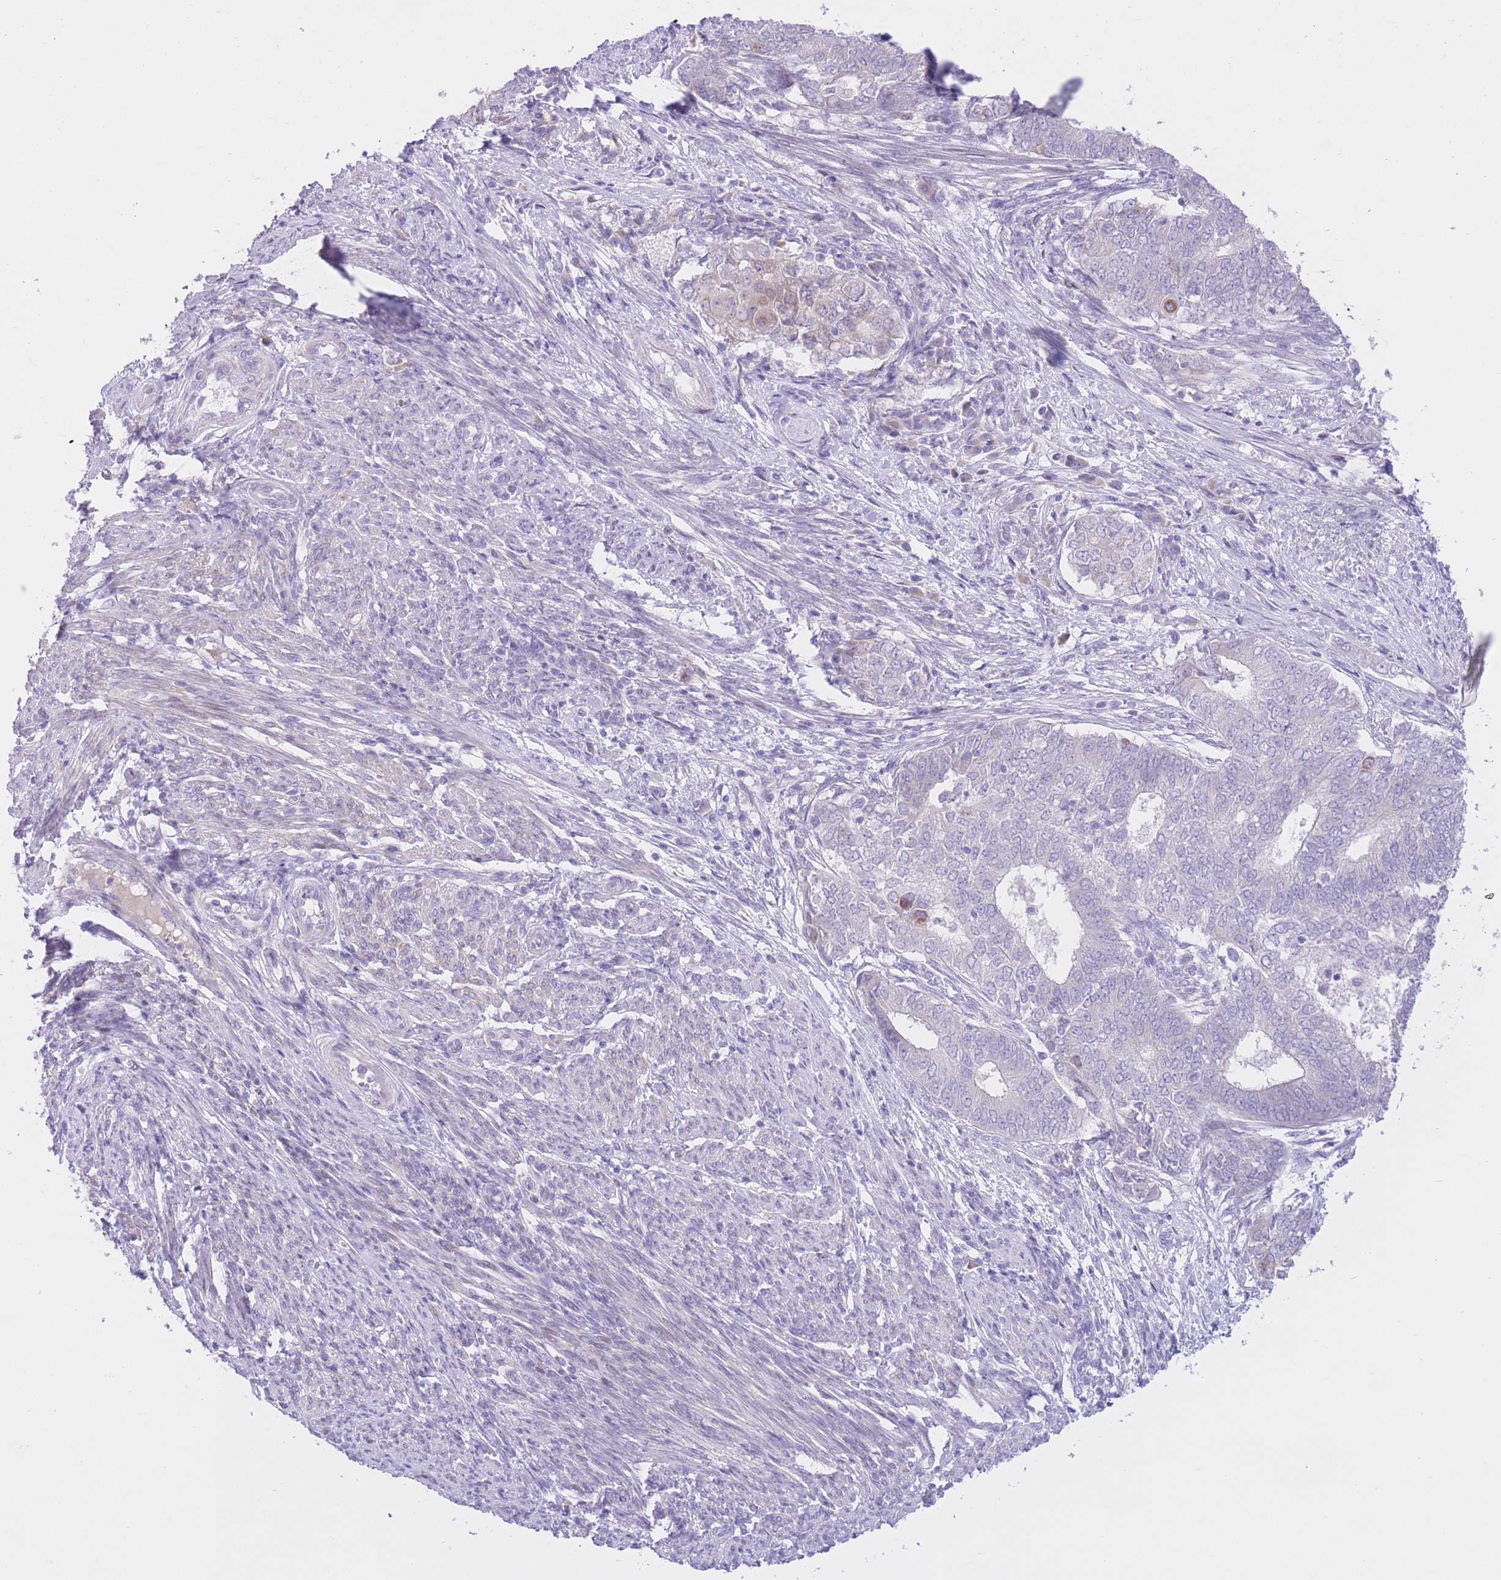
{"staining": {"intensity": "negative", "quantity": "none", "location": "none"}, "tissue": "endometrial cancer", "cell_type": "Tumor cells", "image_type": "cancer", "snomed": [{"axis": "morphology", "description": "Adenocarcinoma, NOS"}, {"axis": "topography", "description": "Endometrium"}], "caption": "Endometrial cancer stained for a protein using immunohistochemistry demonstrates no positivity tumor cells.", "gene": "RPL39L", "patient": {"sex": "female", "age": 62}}